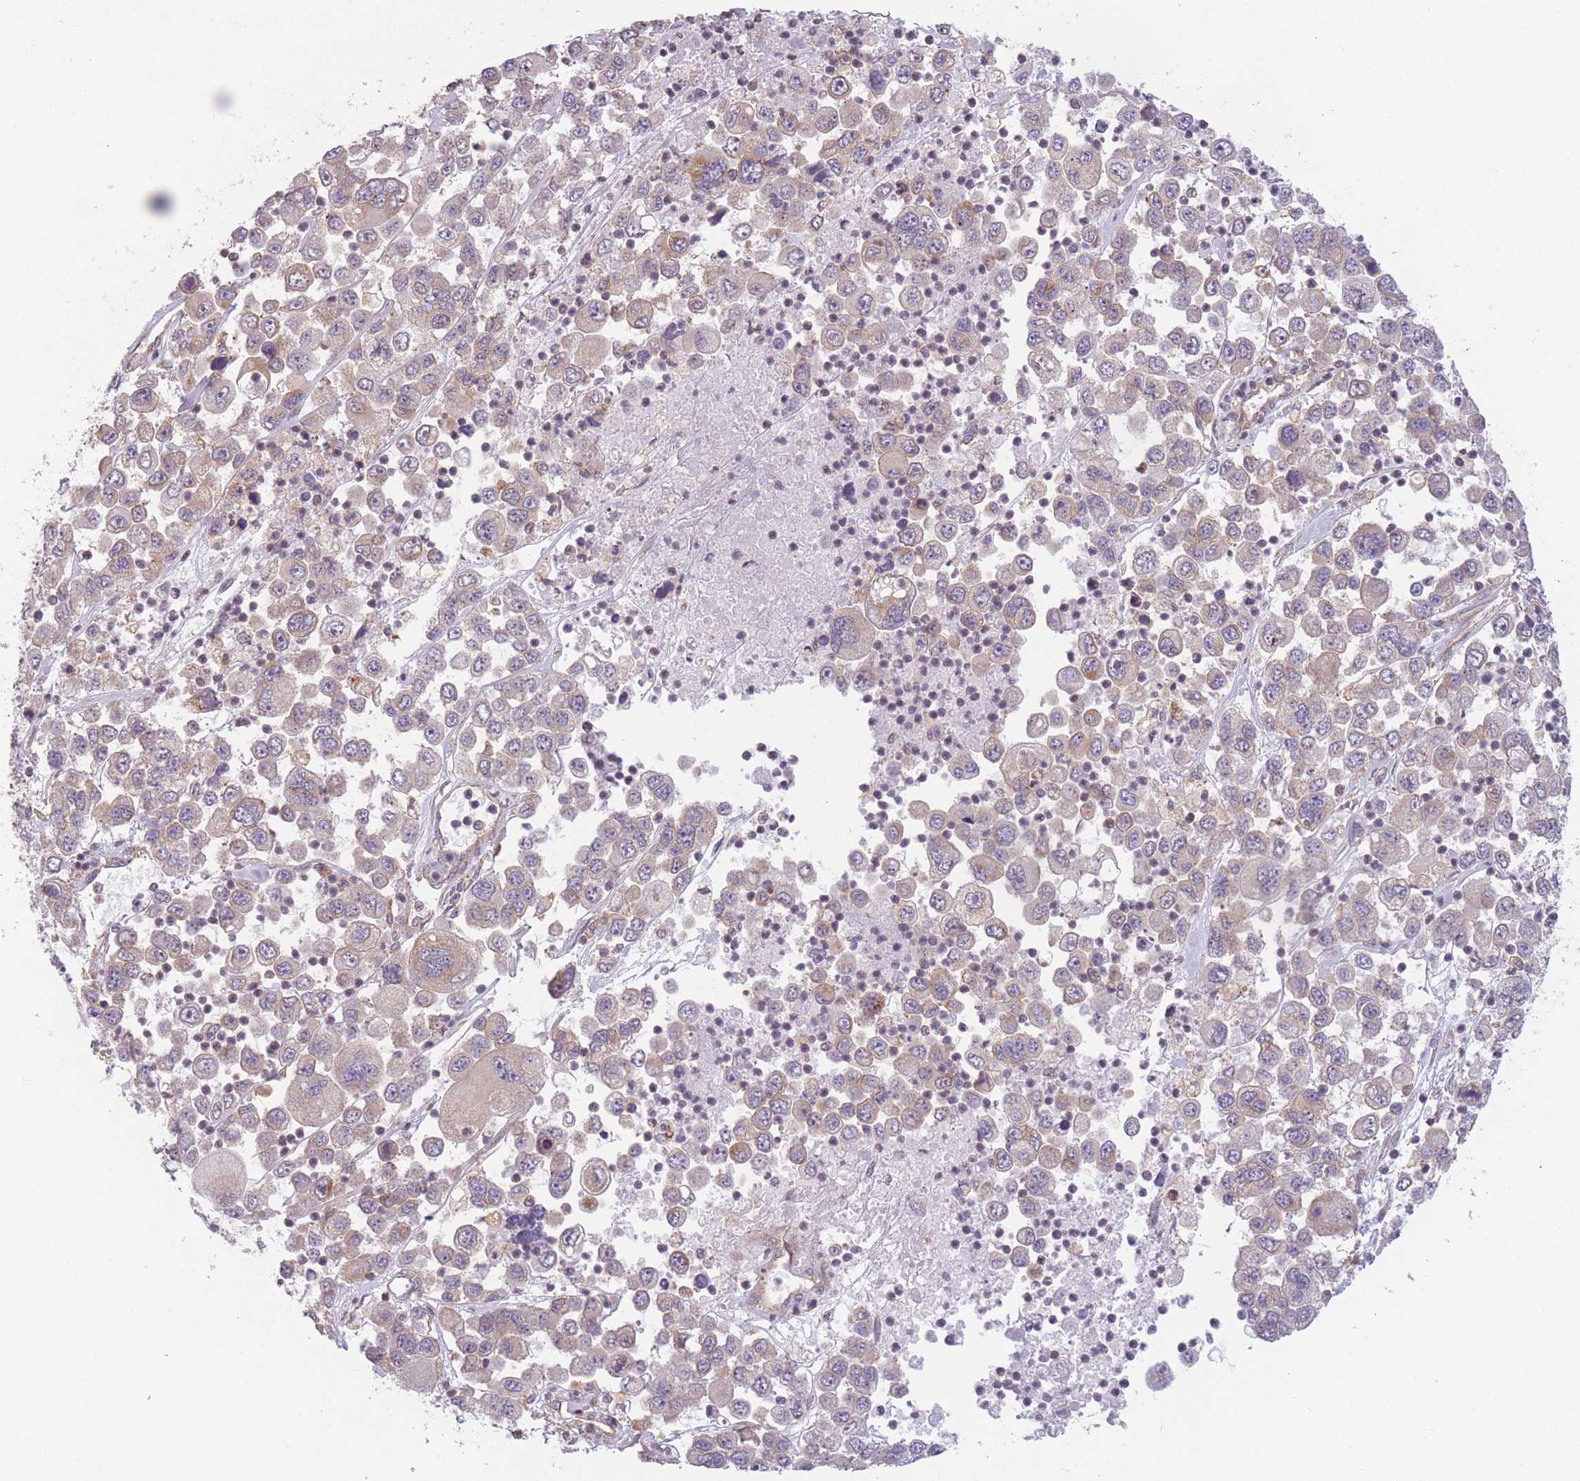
{"staining": {"intensity": "weak", "quantity": "25%-75%", "location": "cytoplasmic/membranous"}, "tissue": "melanoma", "cell_type": "Tumor cells", "image_type": "cancer", "snomed": [{"axis": "morphology", "description": "Malignant melanoma, Metastatic site"}, {"axis": "topography", "description": "Lymph node"}], "caption": "Protein staining shows weak cytoplasmic/membranous expression in approximately 25%-75% of tumor cells in malignant melanoma (metastatic site).", "gene": "WASHC2A", "patient": {"sex": "female", "age": 54}}